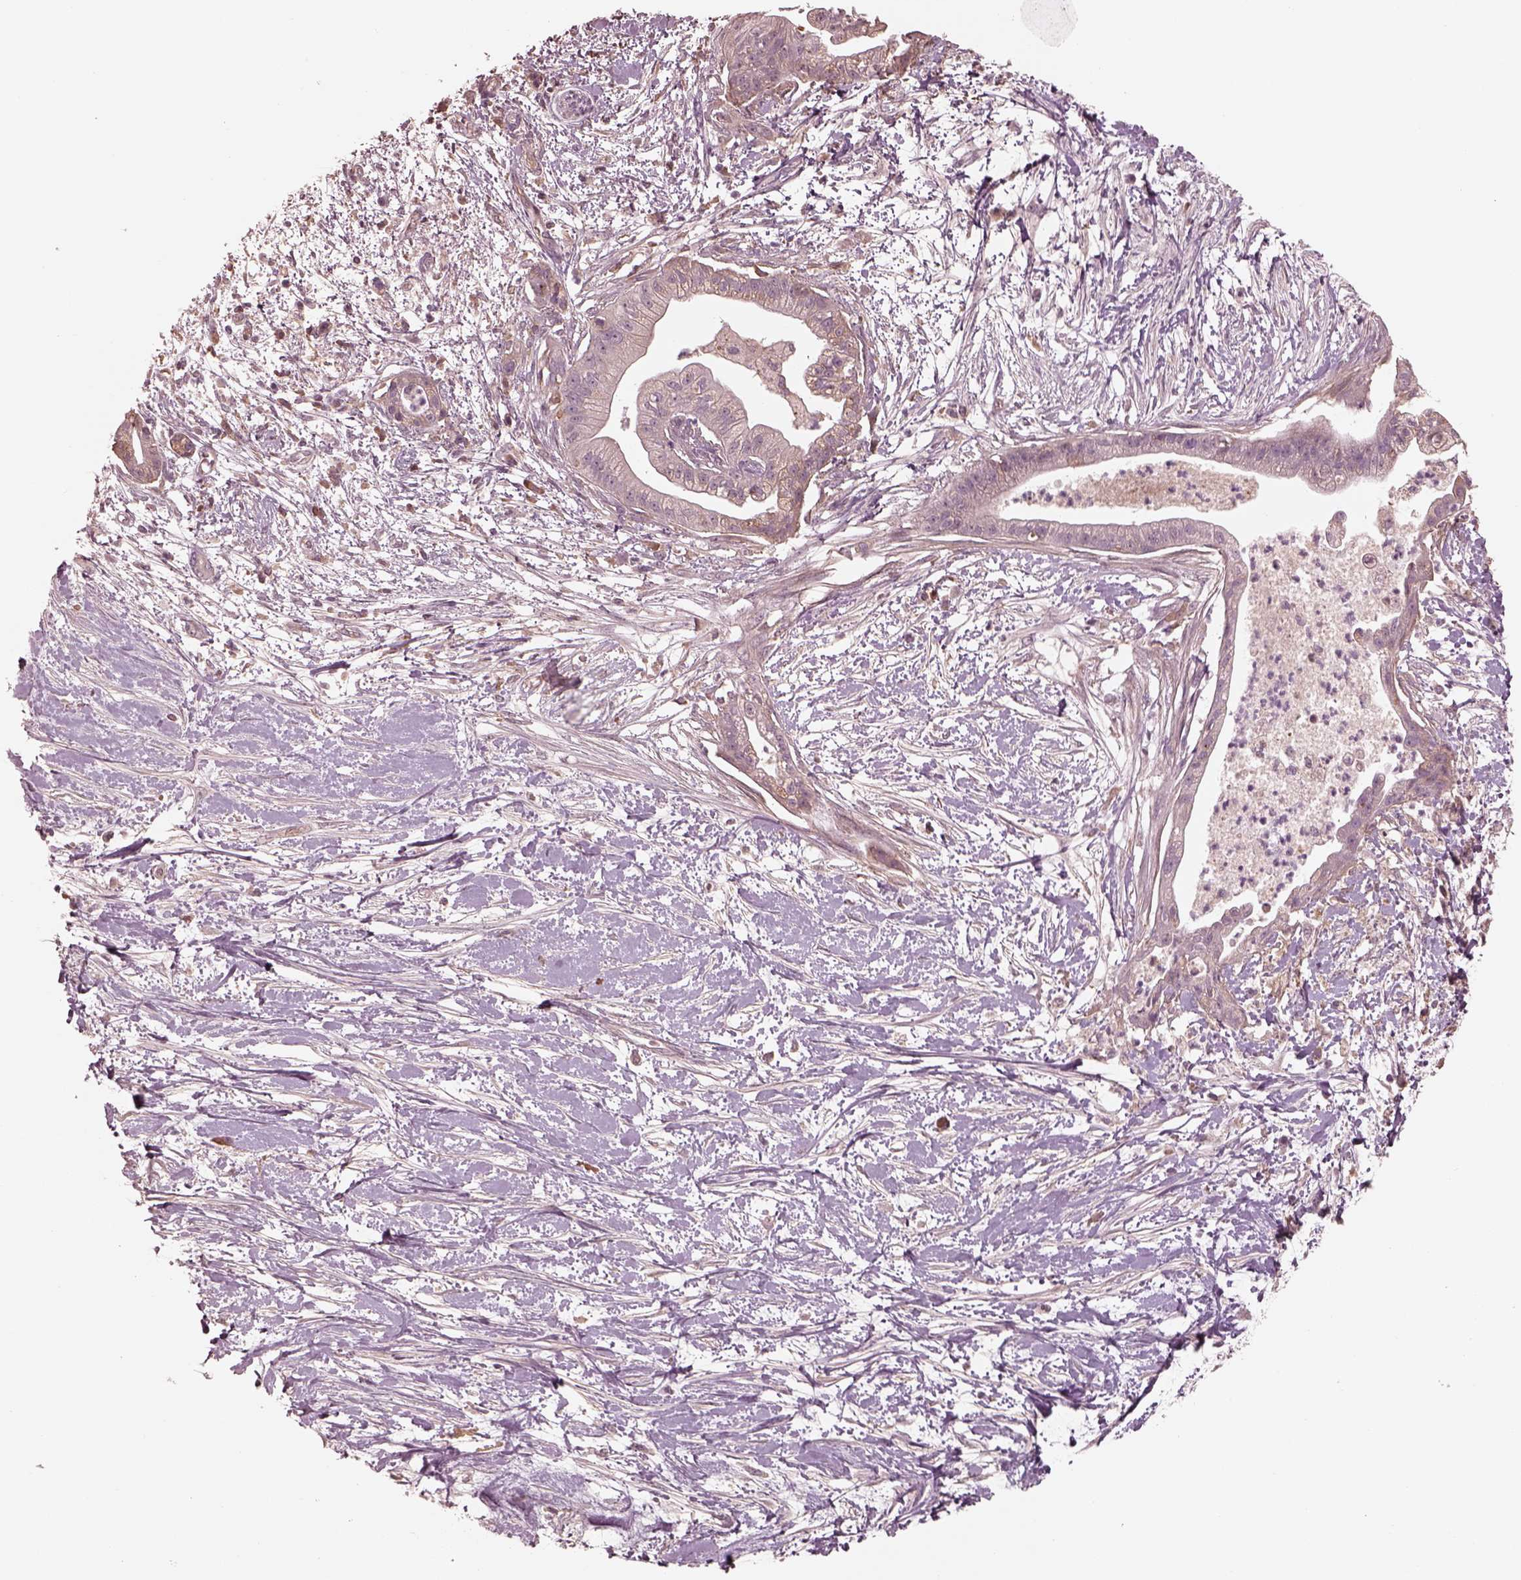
{"staining": {"intensity": "negative", "quantity": "none", "location": "none"}, "tissue": "pancreatic cancer", "cell_type": "Tumor cells", "image_type": "cancer", "snomed": [{"axis": "morphology", "description": "Normal tissue, NOS"}, {"axis": "morphology", "description": "Adenocarcinoma, NOS"}, {"axis": "topography", "description": "Lymph node"}, {"axis": "topography", "description": "Pancreas"}], "caption": "A micrograph of human adenocarcinoma (pancreatic) is negative for staining in tumor cells.", "gene": "VWA5B1", "patient": {"sex": "female", "age": 58}}